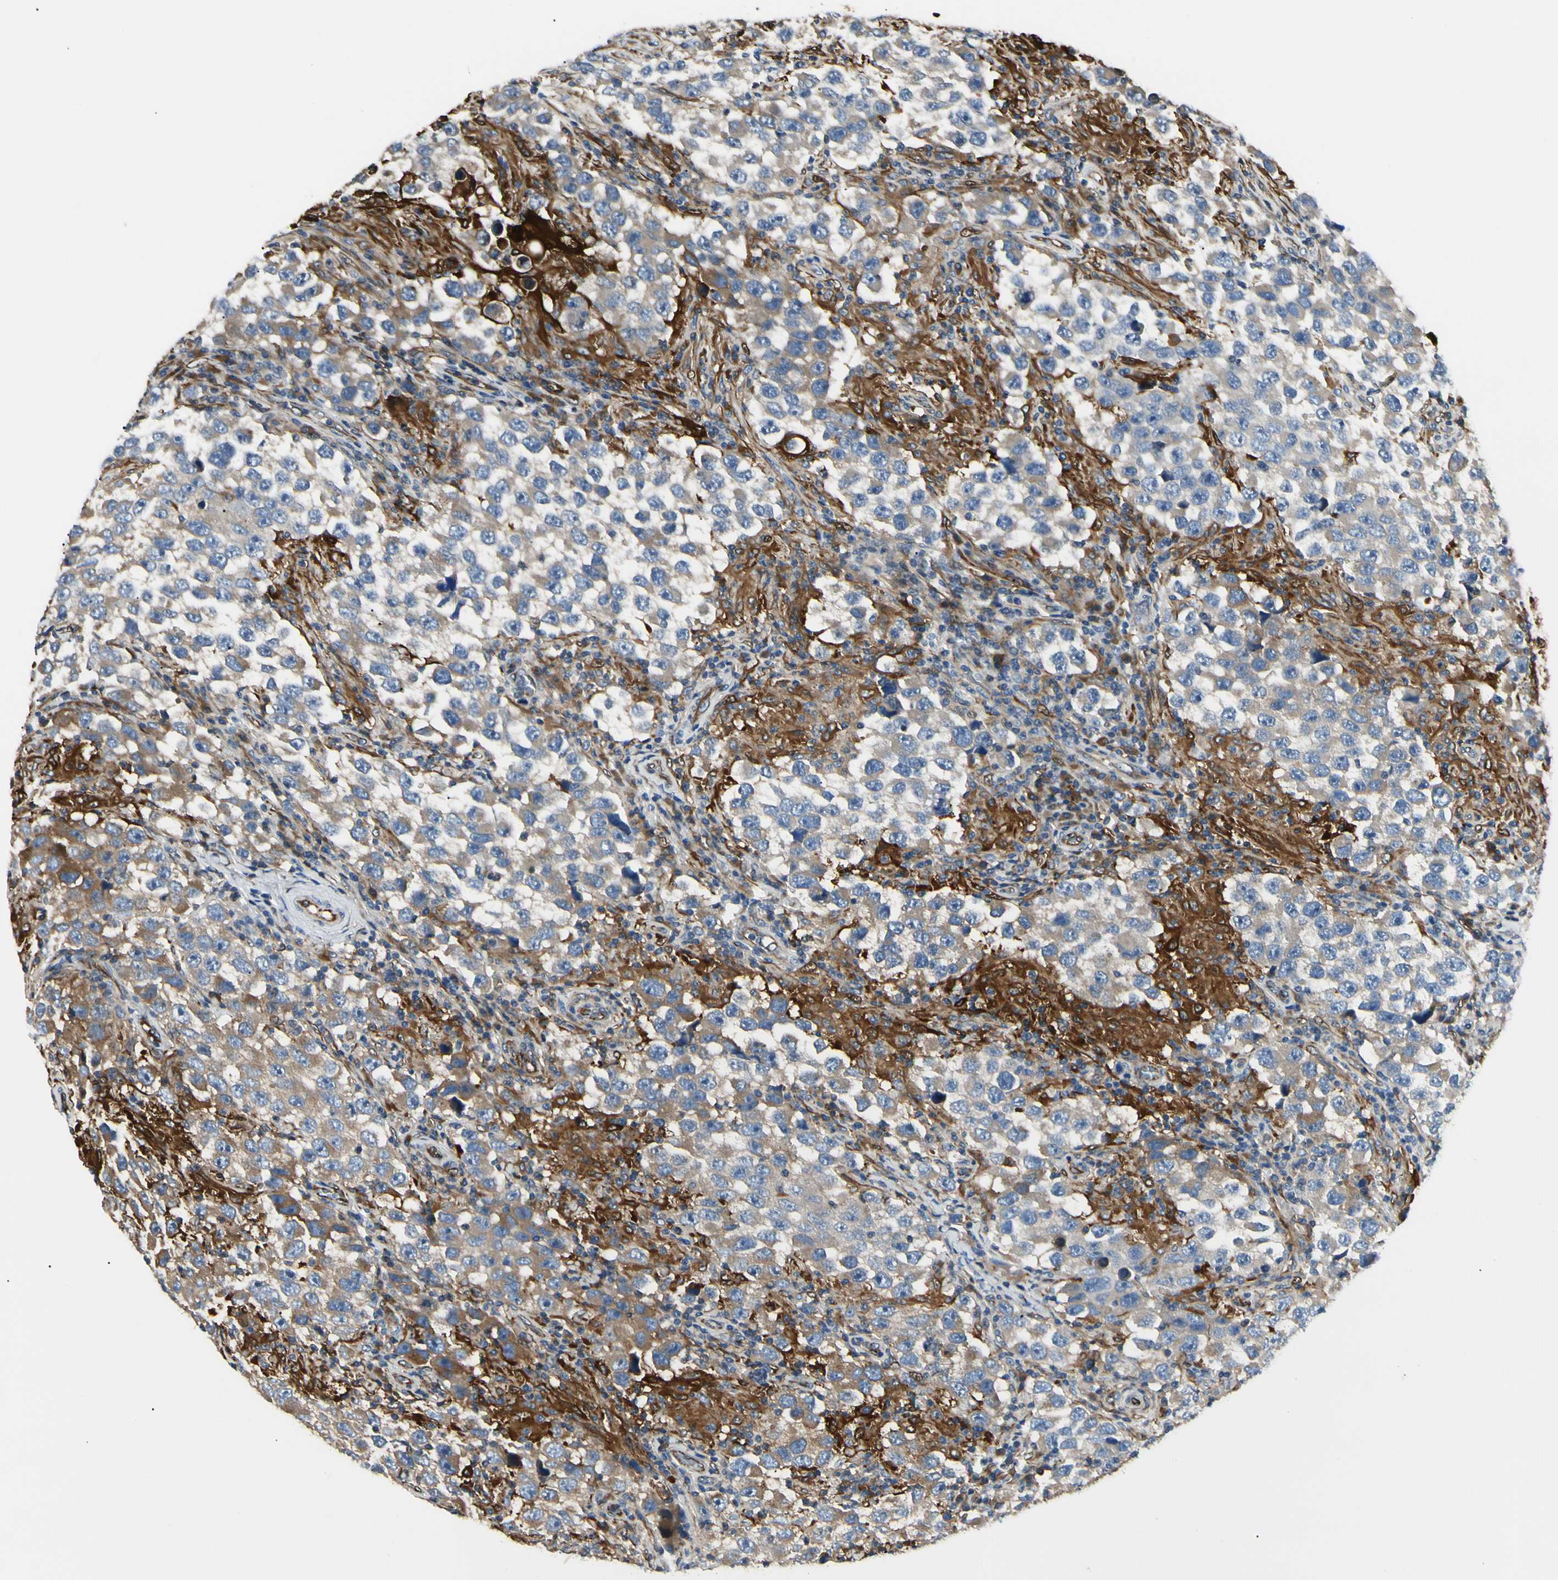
{"staining": {"intensity": "weak", "quantity": "25%-75%", "location": "cytoplasmic/membranous"}, "tissue": "testis cancer", "cell_type": "Tumor cells", "image_type": "cancer", "snomed": [{"axis": "morphology", "description": "Carcinoma, Embryonal, NOS"}, {"axis": "topography", "description": "Testis"}], "caption": "Protein staining shows weak cytoplasmic/membranous staining in about 25%-75% of tumor cells in testis cancer.", "gene": "FTH1", "patient": {"sex": "male", "age": 21}}